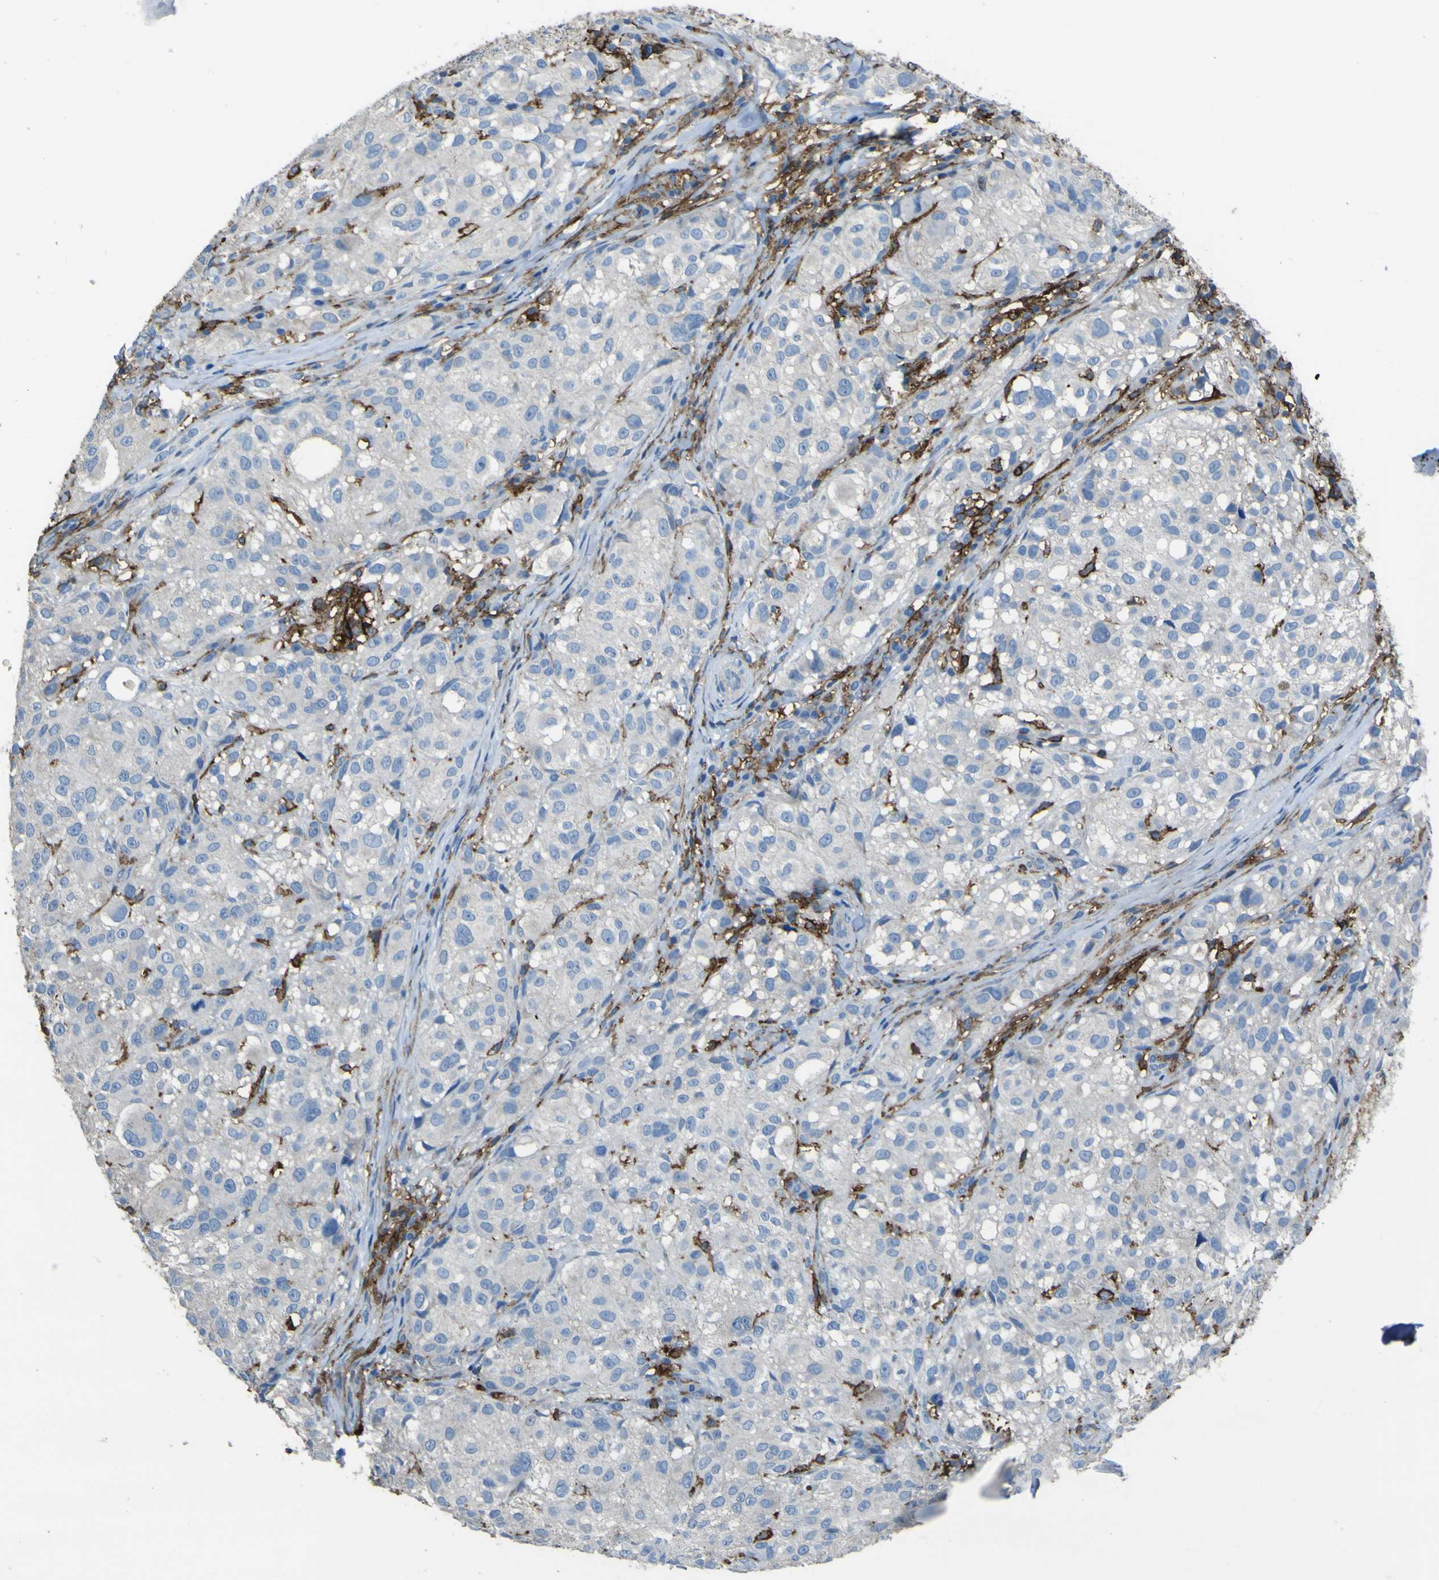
{"staining": {"intensity": "negative", "quantity": "none", "location": "none"}, "tissue": "melanoma", "cell_type": "Tumor cells", "image_type": "cancer", "snomed": [{"axis": "morphology", "description": "Necrosis, NOS"}, {"axis": "morphology", "description": "Malignant melanoma, NOS"}, {"axis": "topography", "description": "Skin"}], "caption": "Histopathology image shows no protein expression in tumor cells of melanoma tissue.", "gene": "LAIR1", "patient": {"sex": "female", "age": 87}}